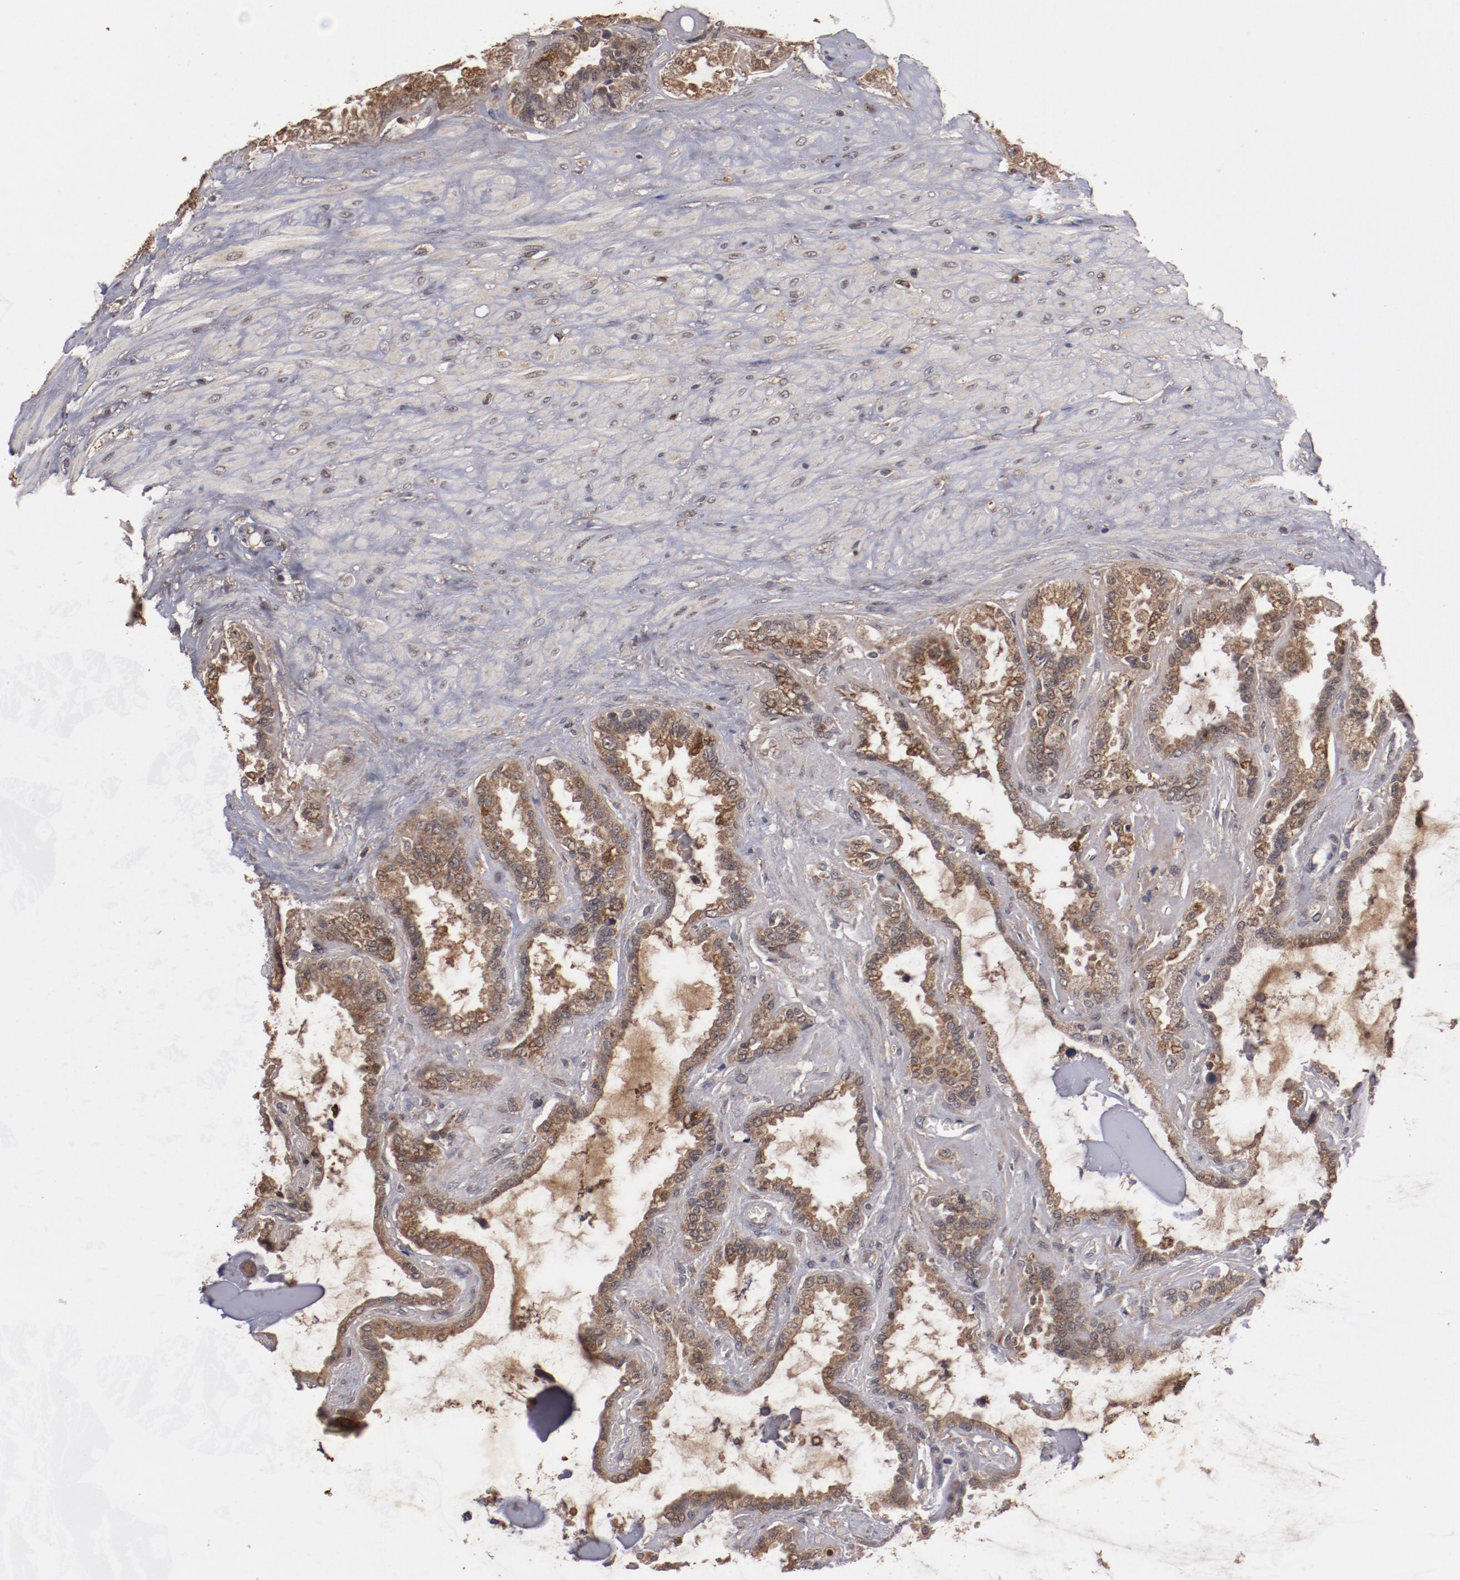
{"staining": {"intensity": "strong", "quantity": ">75%", "location": "cytoplasmic/membranous"}, "tissue": "seminal vesicle", "cell_type": "Glandular cells", "image_type": "normal", "snomed": [{"axis": "morphology", "description": "Normal tissue, NOS"}, {"axis": "morphology", "description": "Inflammation, NOS"}, {"axis": "topography", "description": "Urinary bladder"}, {"axis": "topography", "description": "Prostate"}, {"axis": "topography", "description": "Seminal veicle"}], "caption": "IHC histopathology image of unremarkable seminal vesicle: human seminal vesicle stained using immunohistochemistry reveals high levels of strong protein expression localized specifically in the cytoplasmic/membranous of glandular cells, appearing as a cytoplasmic/membranous brown color.", "gene": "TENM1", "patient": {"sex": "male", "age": 82}}